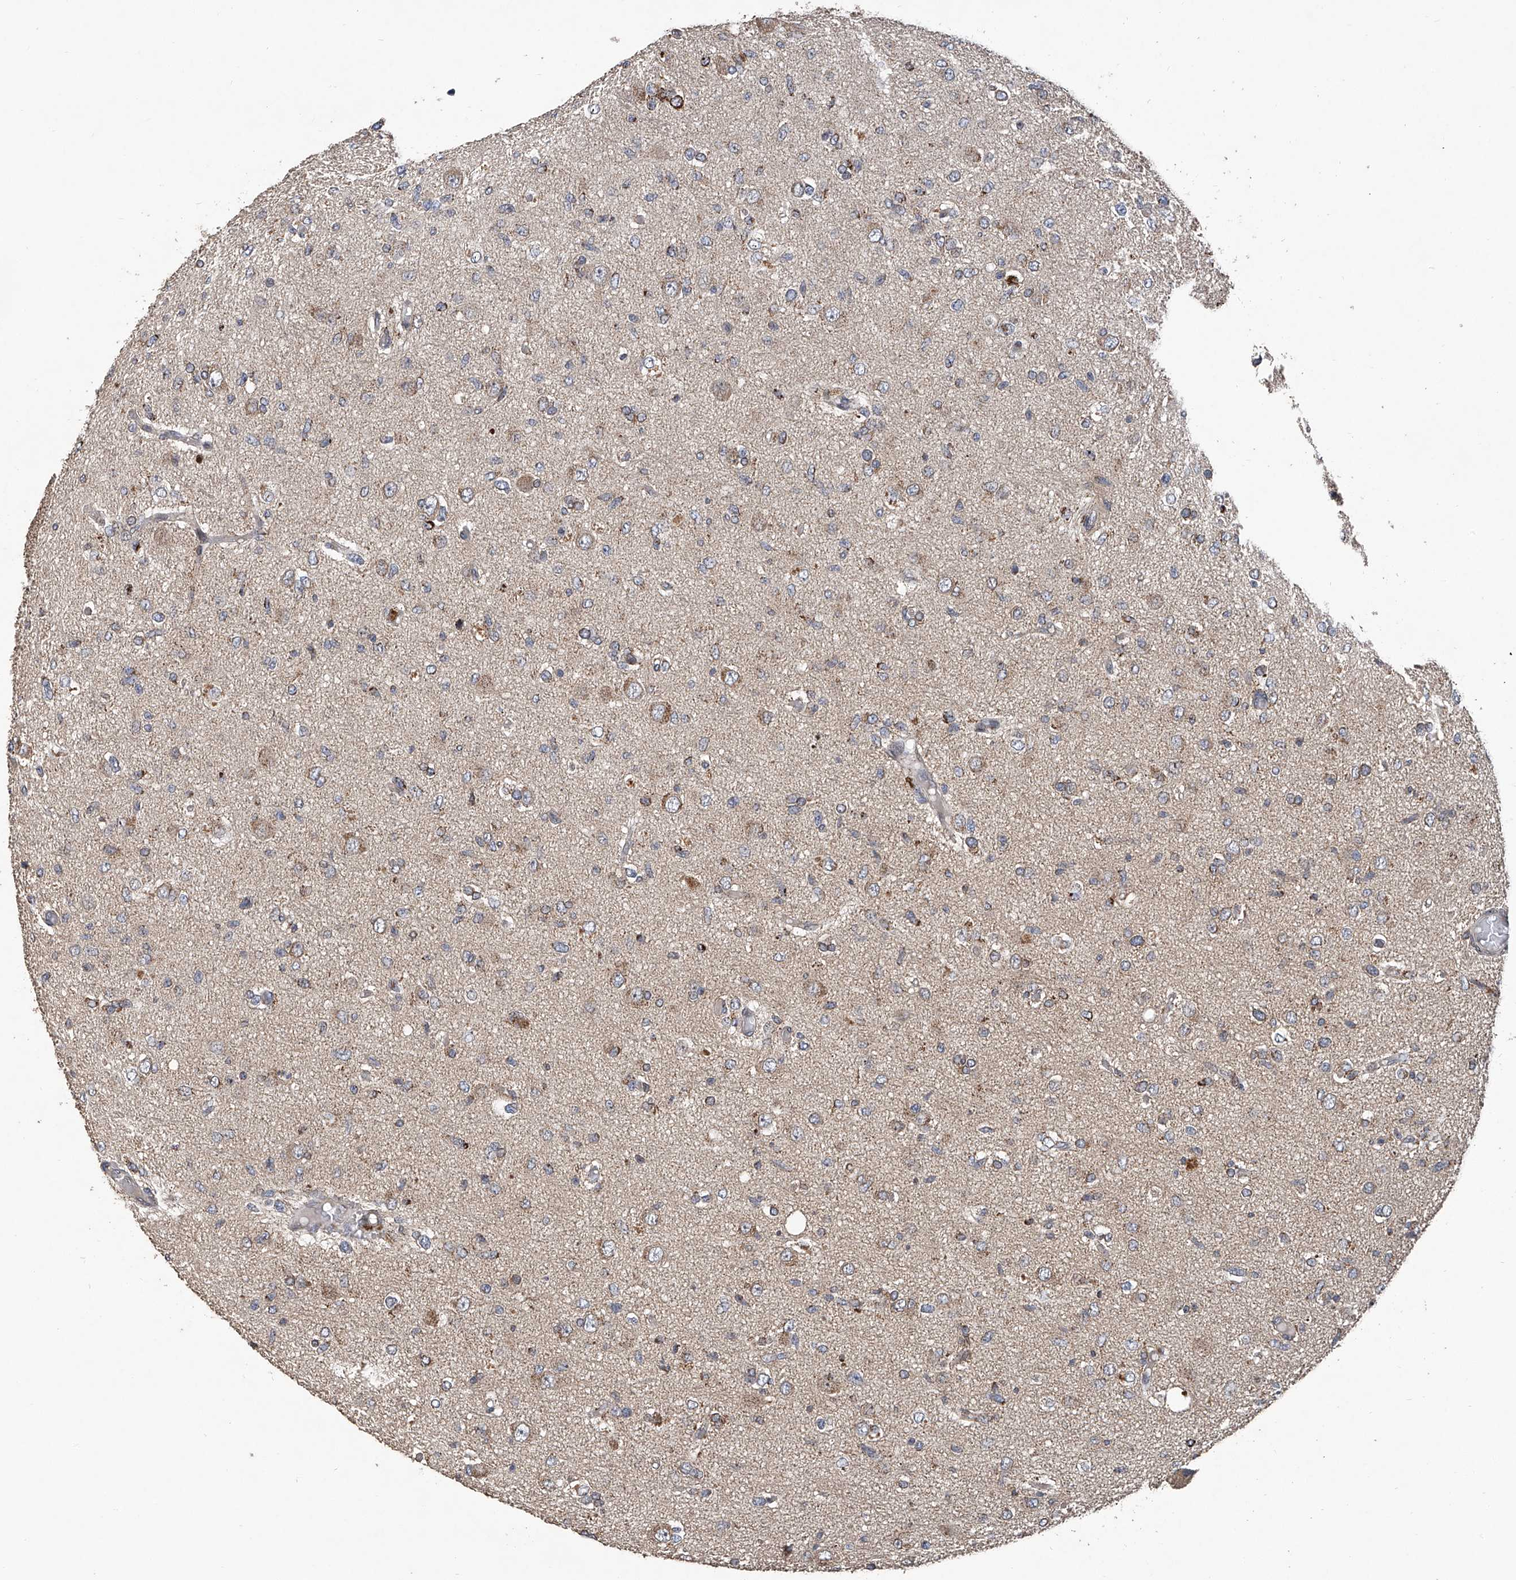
{"staining": {"intensity": "negative", "quantity": "none", "location": "none"}, "tissue": "glioma", "cell_type": "Tumor cells", "image_type": "cancer", "snomed": [{"axis": "morphology", "description": "Glioma, malignant, High grade"}, {"axis": "topography", "description": "Brain"}], "caption": "The histopathology image demonstrates no significant expression in tumor cells of glioma.", "gene": "BCKDHB", "patient": {"sex": "female", "age": 59}}